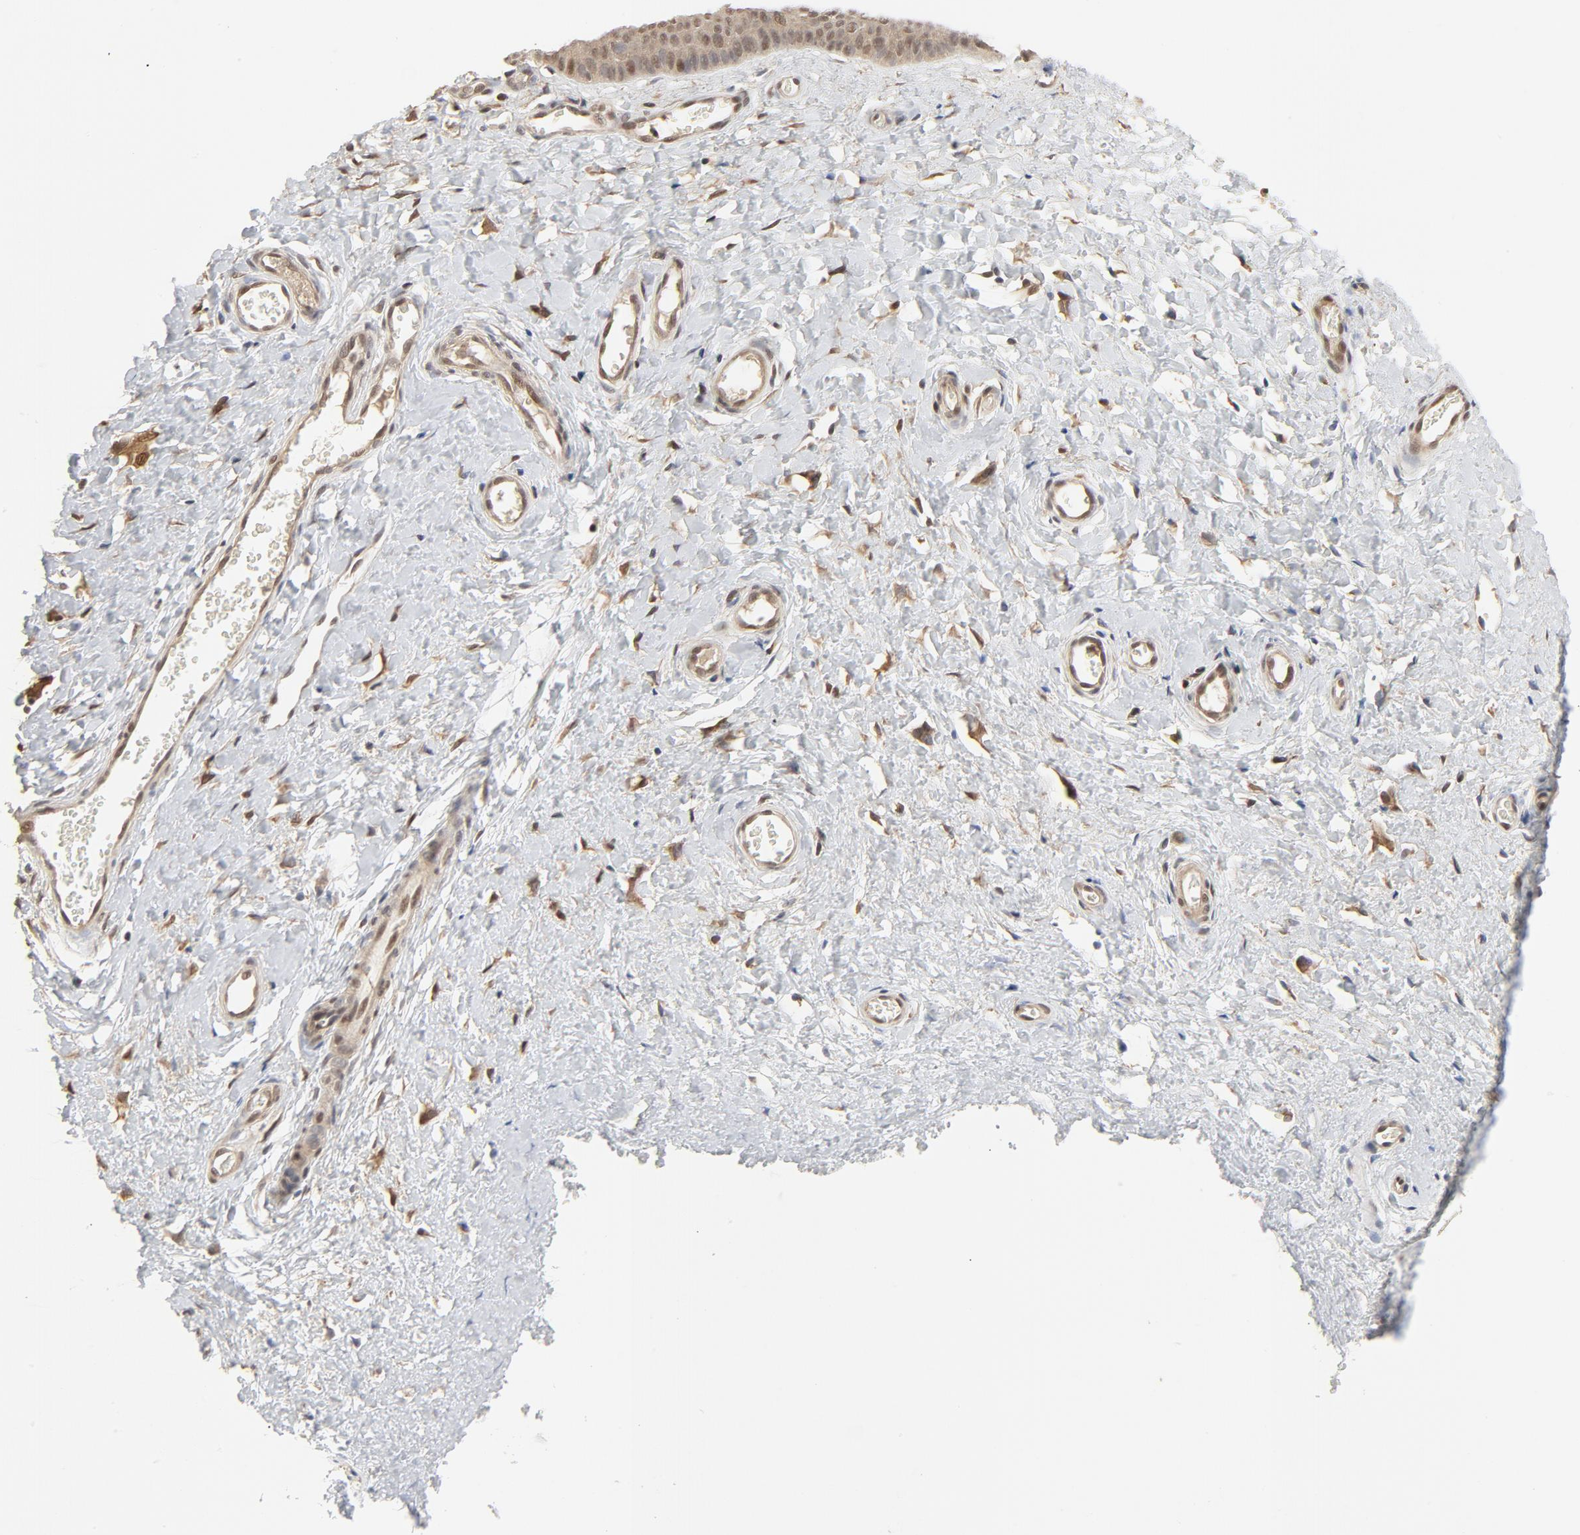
{"staining": {"intensity": "moderate", "quantity": ">75%", "location": "cytoplasmic/membranous,nuclear"}, "tissue": "cervix", "cell_type": "Glandular cells", "image_type": "normal", "snomed": [{"axis": "morphology", "description": "Normal tissue, NOS"}, {"axis": "topography", "description": "Cervix"}], "caption": "Moderate cytoplasmic/membranous,nuclear staining is present in approximately >75% of glandular cells in unremarkable cervix. The staining was performed using DAB (3,3'-diaminobenzidine) to visualize the protein expression in brown, while the nuclei were stained in blue with hematoxylin (Magnification: 20x).", "gene": "NEDD8", "patient": {"sex": "female", "age": 55}}